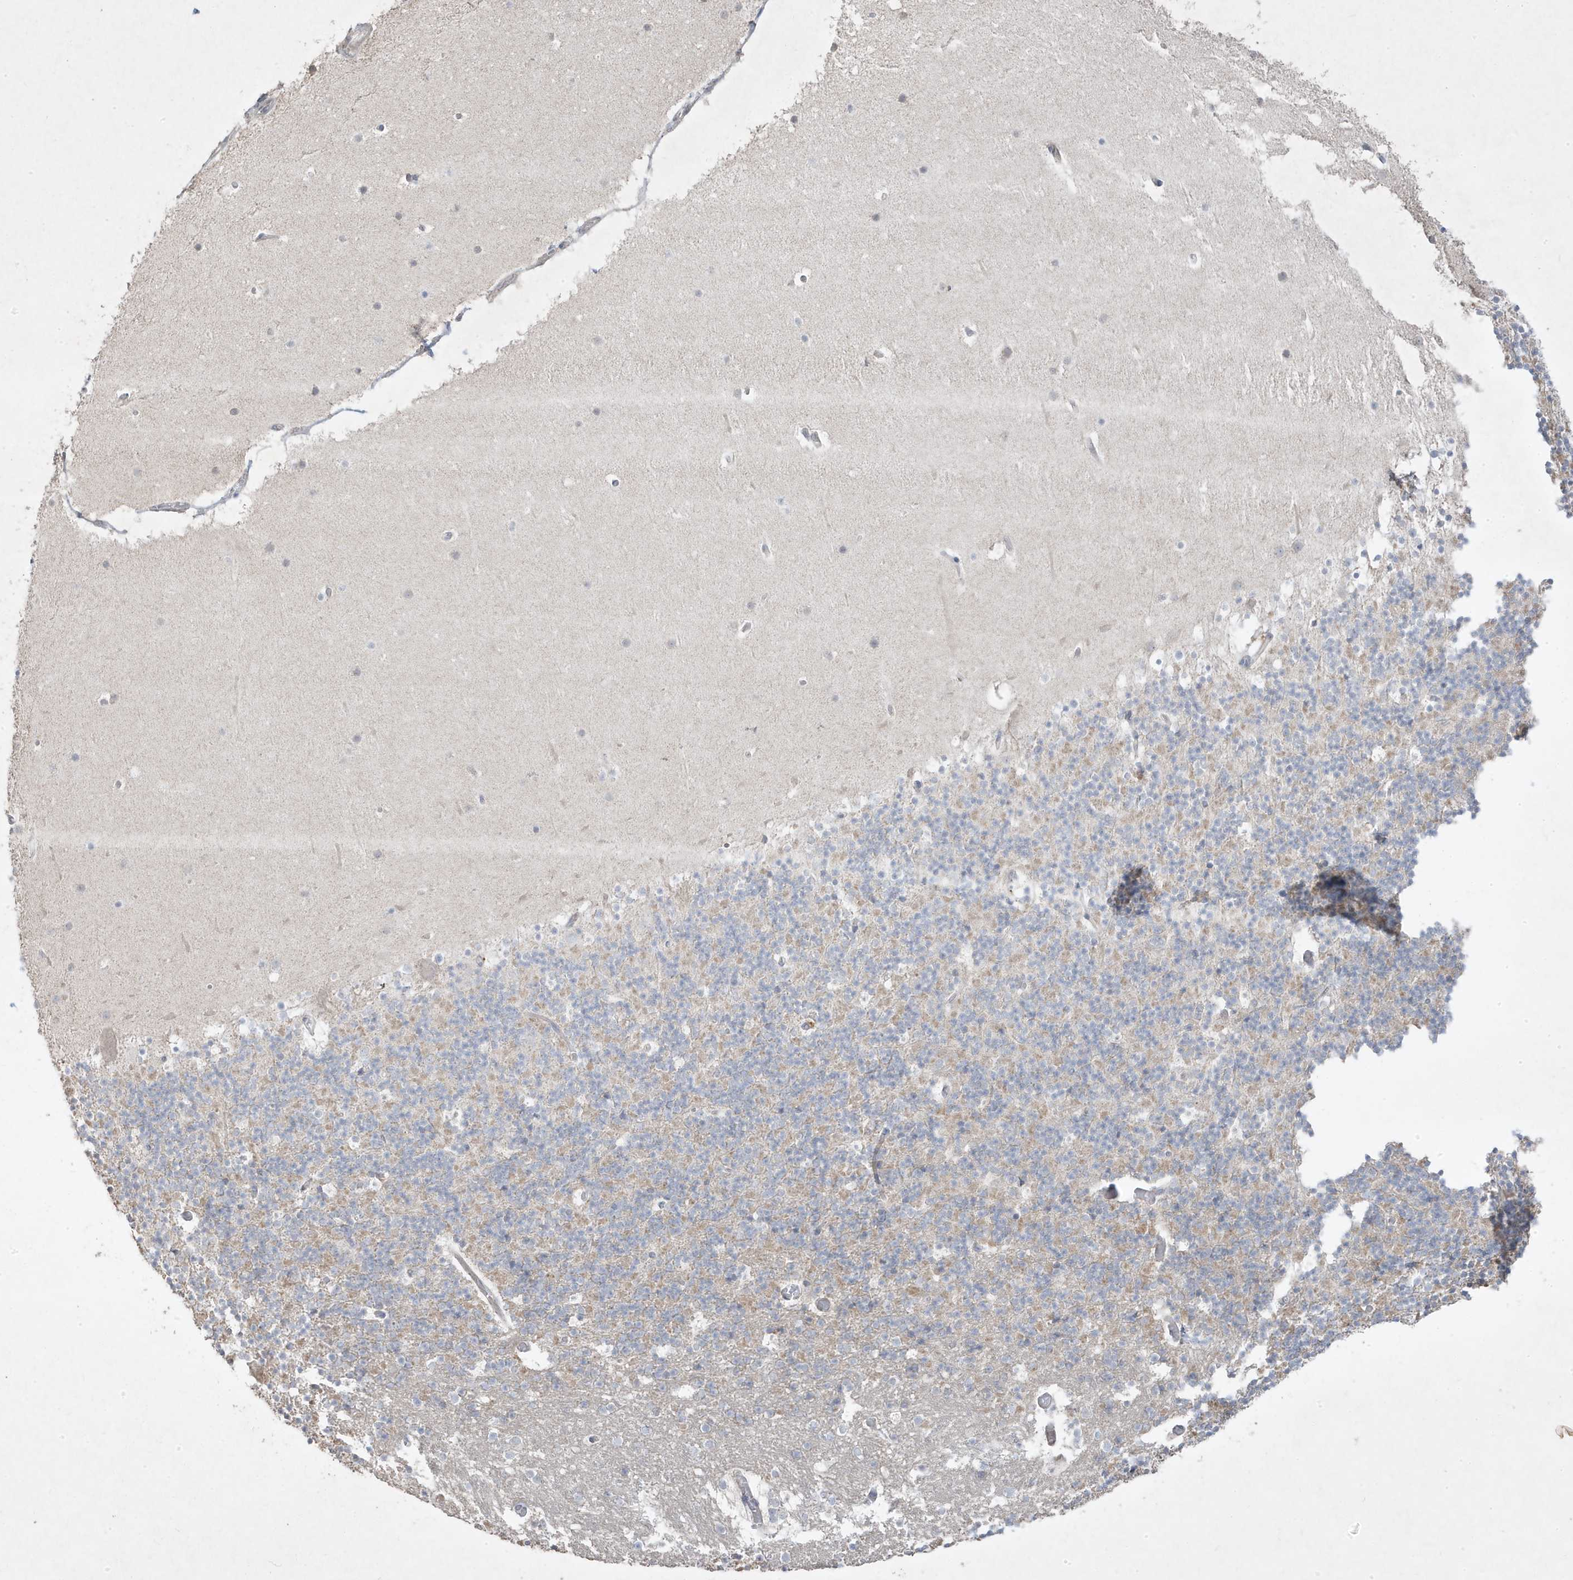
{"staining": {"intensity": "negative", "quantity": "none", "location": "none"}, "tissue": "cerebellum", "cell_type": "Cells in granular layer", "image_type": "normal", "snomed": [{"axis": "morphology", "description": "Normal tissue, NOS"}, {"axis": "topography", "description": "Cerebellum"}], "caption": "A high-resolution micrograph shows immunohistochemistry (IHC) staining of benign cerebellum, which exhibits no significant positivity in cells in granular layer.", "gene": "RGL4", "patient": {"sex": "male", "age": 57}}